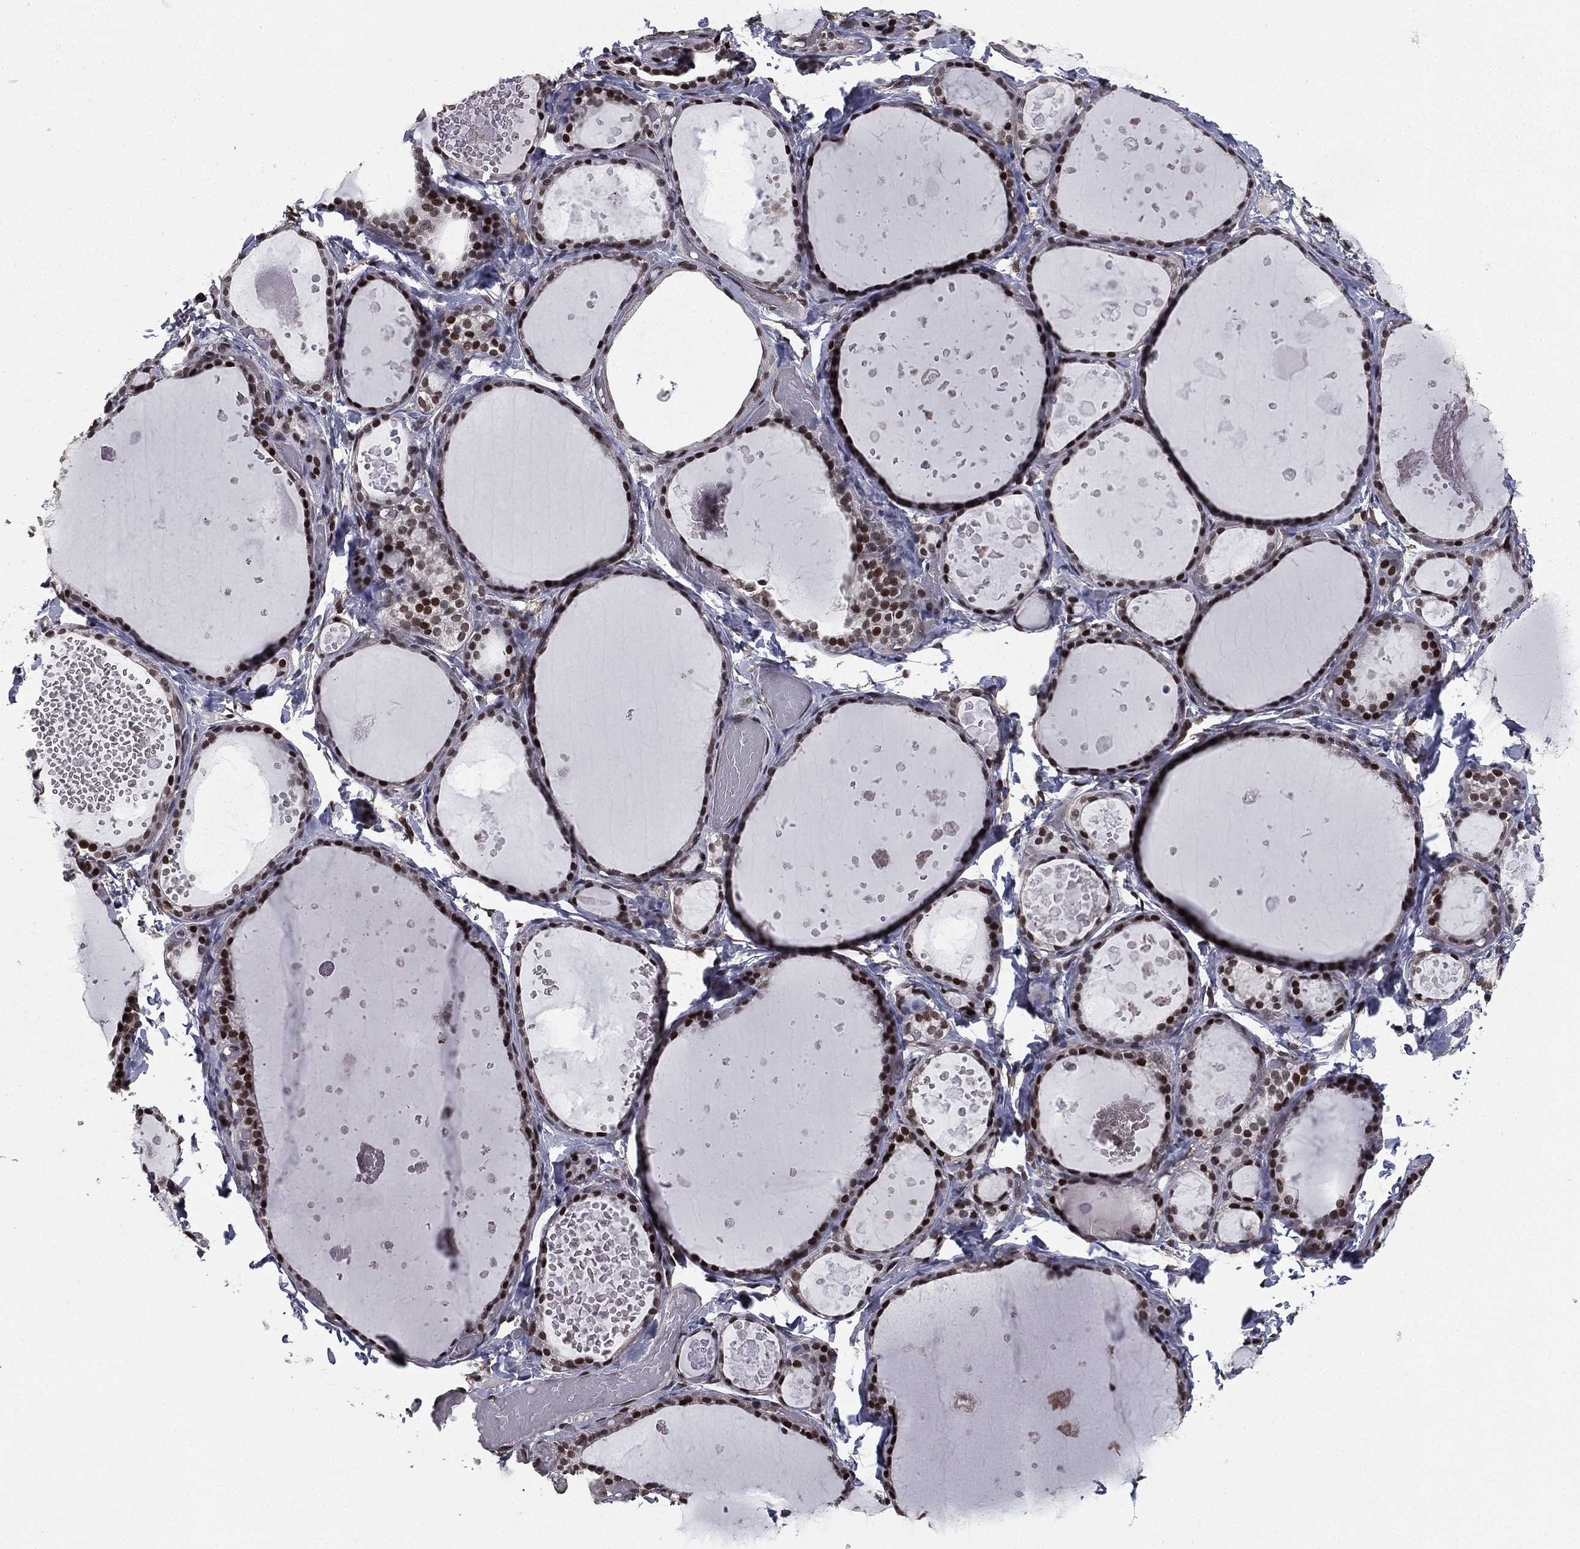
{"staining": {"intensity": "strong", "quantity": "25%-75%", "location": "nuclear"}, "tissue": "thyroid gland", "cell_type": "Glandular cells", "image_type": "normal", "snomed": [{"axis": "morphology", "description": "Normal tissue, NOS"}, {"axis": "topography", "description": "Thyroid gland"}], "caption": "The image exhibits a brown stain indicating the presence of a protein in the nuclear of glandular cells in thyroid gland.", "gene": "RARB", "patient": {"sex": "female", "age": 56}}